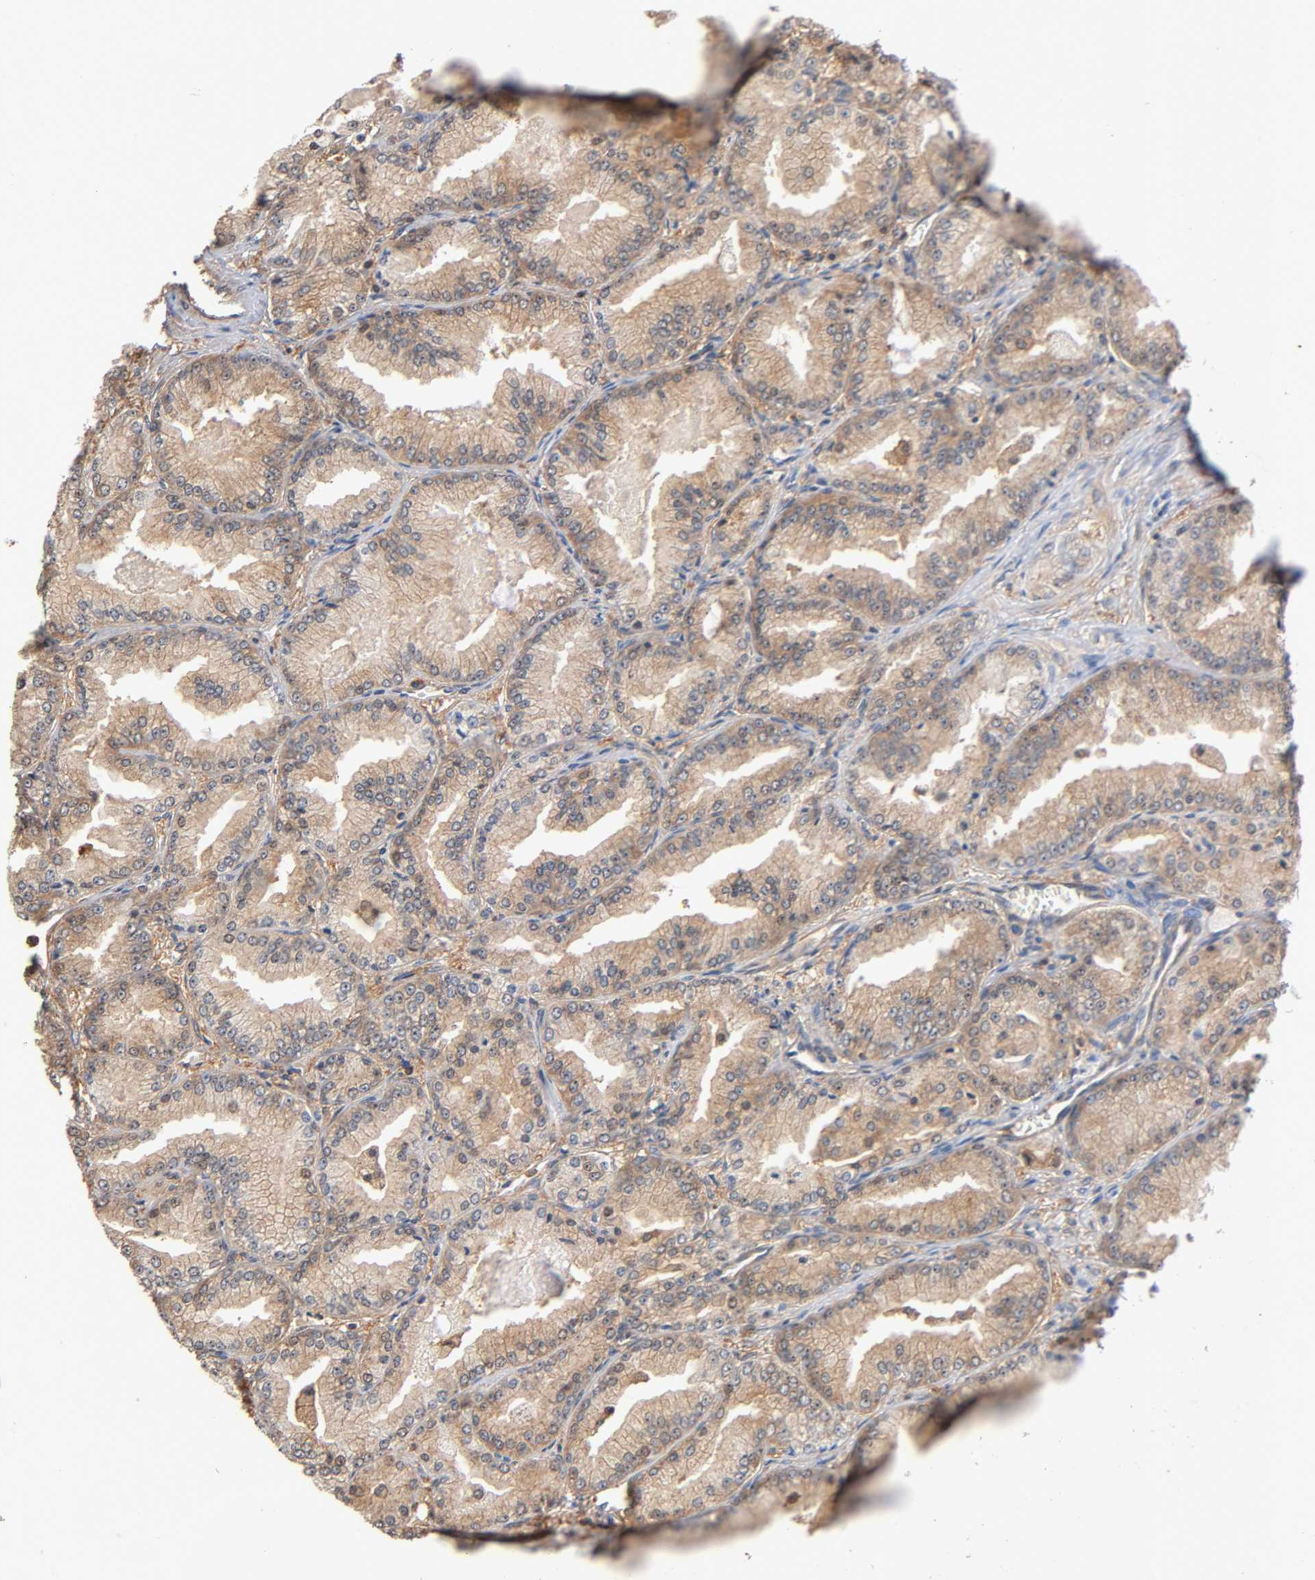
{"staining": {"intensity": "weak", "quantity": ">75%", "location": "cytoplasmic/membranous"}, "tissue": "prostate cancer", "cell_type": "Tumor cells", "image_type": "cancer", "snomed": [{"axis": "morphology", "description": "Adenocarcinoma, High grade"}, {"axis": "topography", "description": "Prostate"}], "caption": "A micrograph showing weak cytoplasmic/membranous positivity in approximately >75% of tumor cells in prostate cancer, as visualized by brown immunohistochemical staining.", "gene": "ALDOA", "patient": {"sex": "male", "age": 61}}